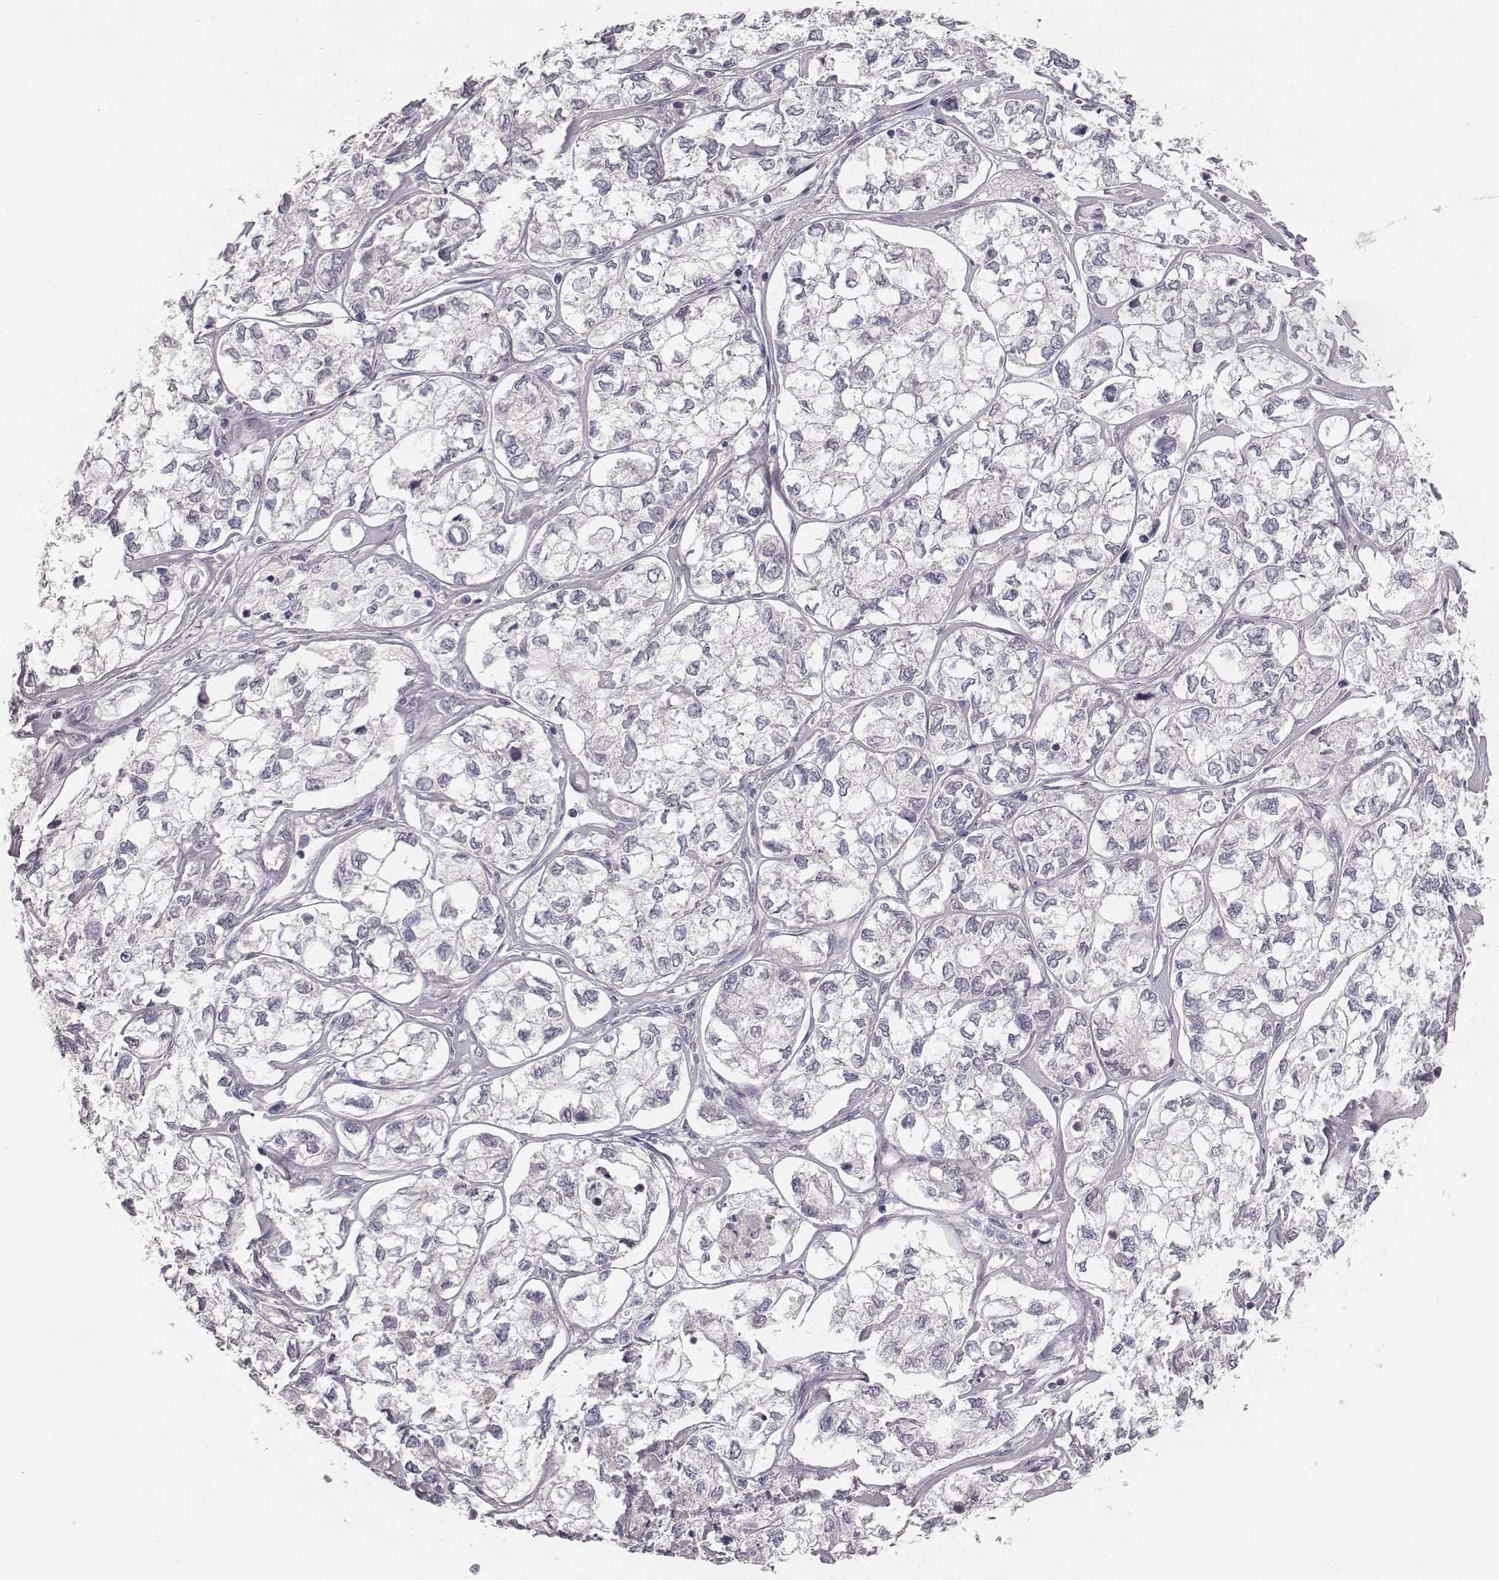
{"staining": {"intensity": "negative", "quantity": "none", "location": "none"}, "tissue": "ovarian cancer", "cell_type": "Tumor cells", "image_type": "cancer", "snomed": [{"axis": "morphology", "description": "Carcinoma, endometroid"}, {"axis": "topography", "description": "Ovary"}], "caption": "Immunohistochemistry of human endometroid carcinoma (ovarian) displays no staining in tumor cells. Brightfield microscopy of immunohistochemistry stained with DAB (brown) and hematoxylin (blue), captured at high magnification.", "gene": "NIFK", "patient": {"sex": "female", "age": 64}}